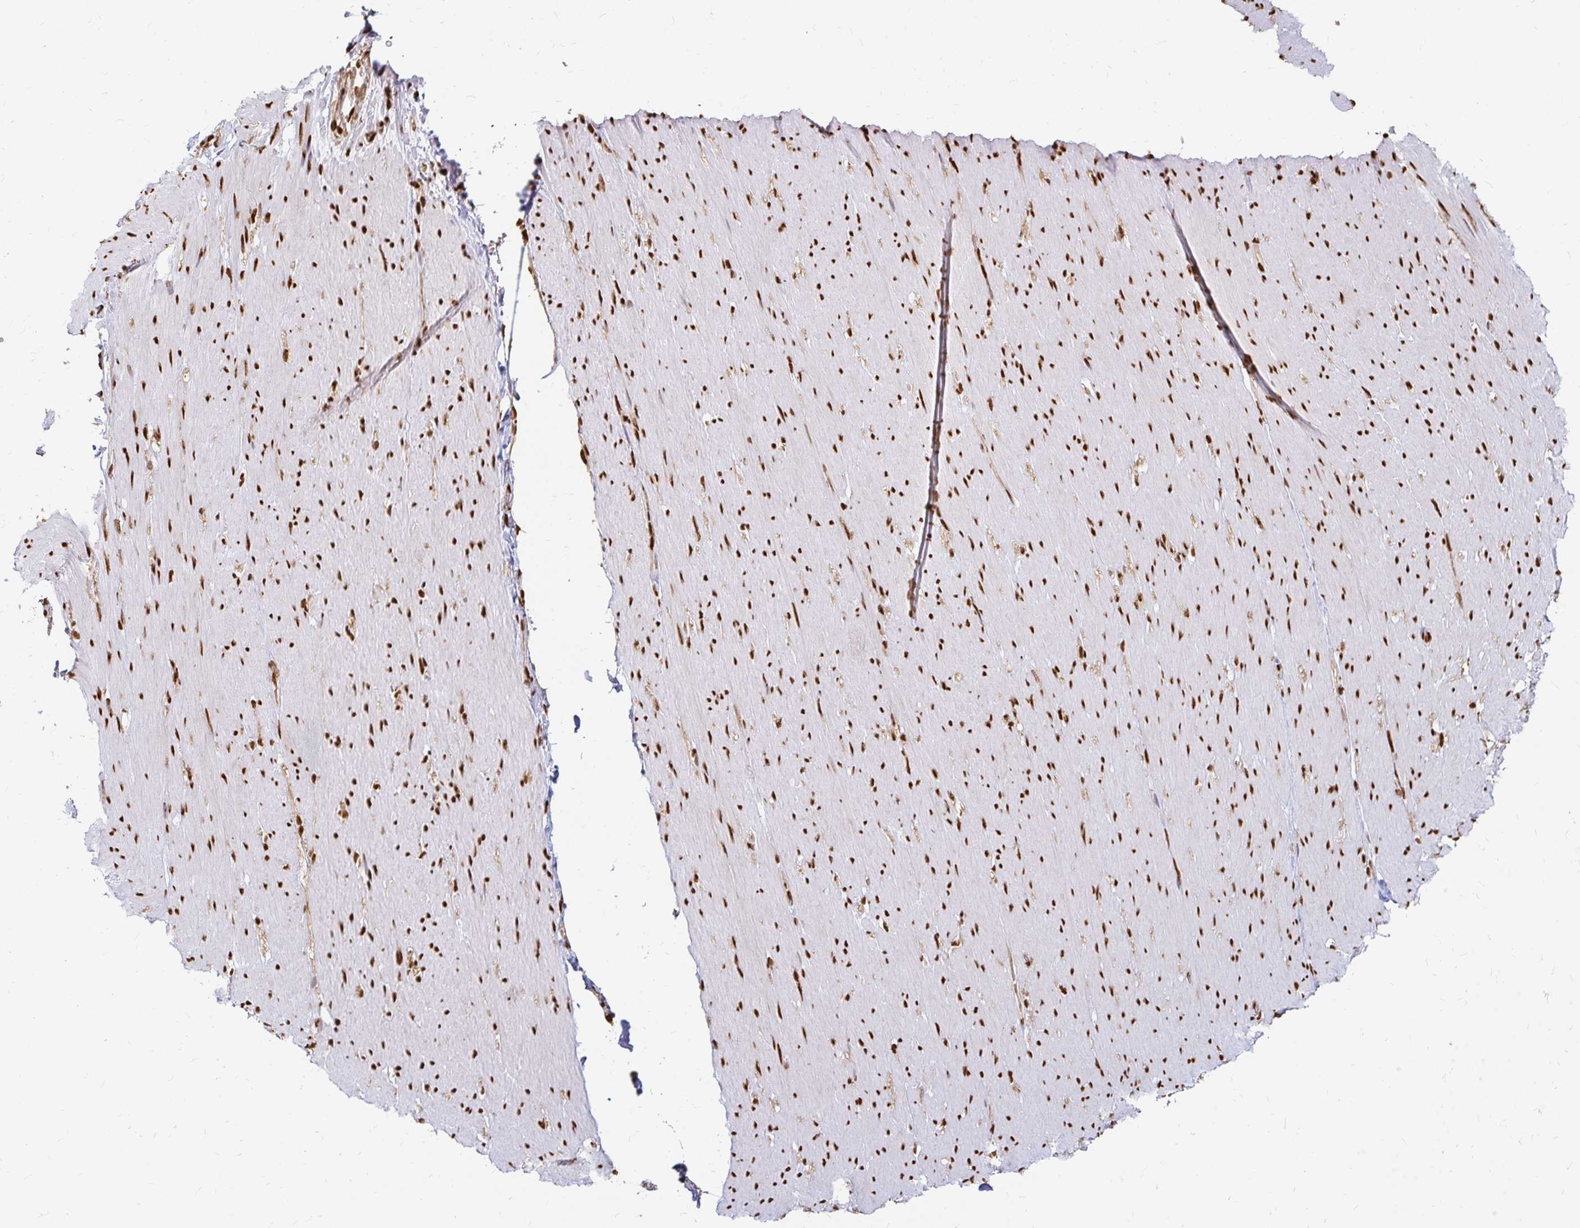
{"staining": {"intensity": "strong", "quantity": ">75%", "location": "nuclear"}, "tissue": "smooth muscle", "cell_type": "Smooth muscle cells", "image_type": "normal", "snomed": [{"axis": "morphology", "description": "Normal tissue, NOS"}, {"axis": "topography", "description": "Smooth muscle"}, {"axis": "topography", "description": "Rectum"}], "caption": "This is a micrograph of immunohistochemistry (IHC) staining of unremarkable smooth muscle, which shows strong staining in the nuclear of smooth muscle cells.", "gene": "HNRNPU", "patient": {"sex": "male", "age": 53}}